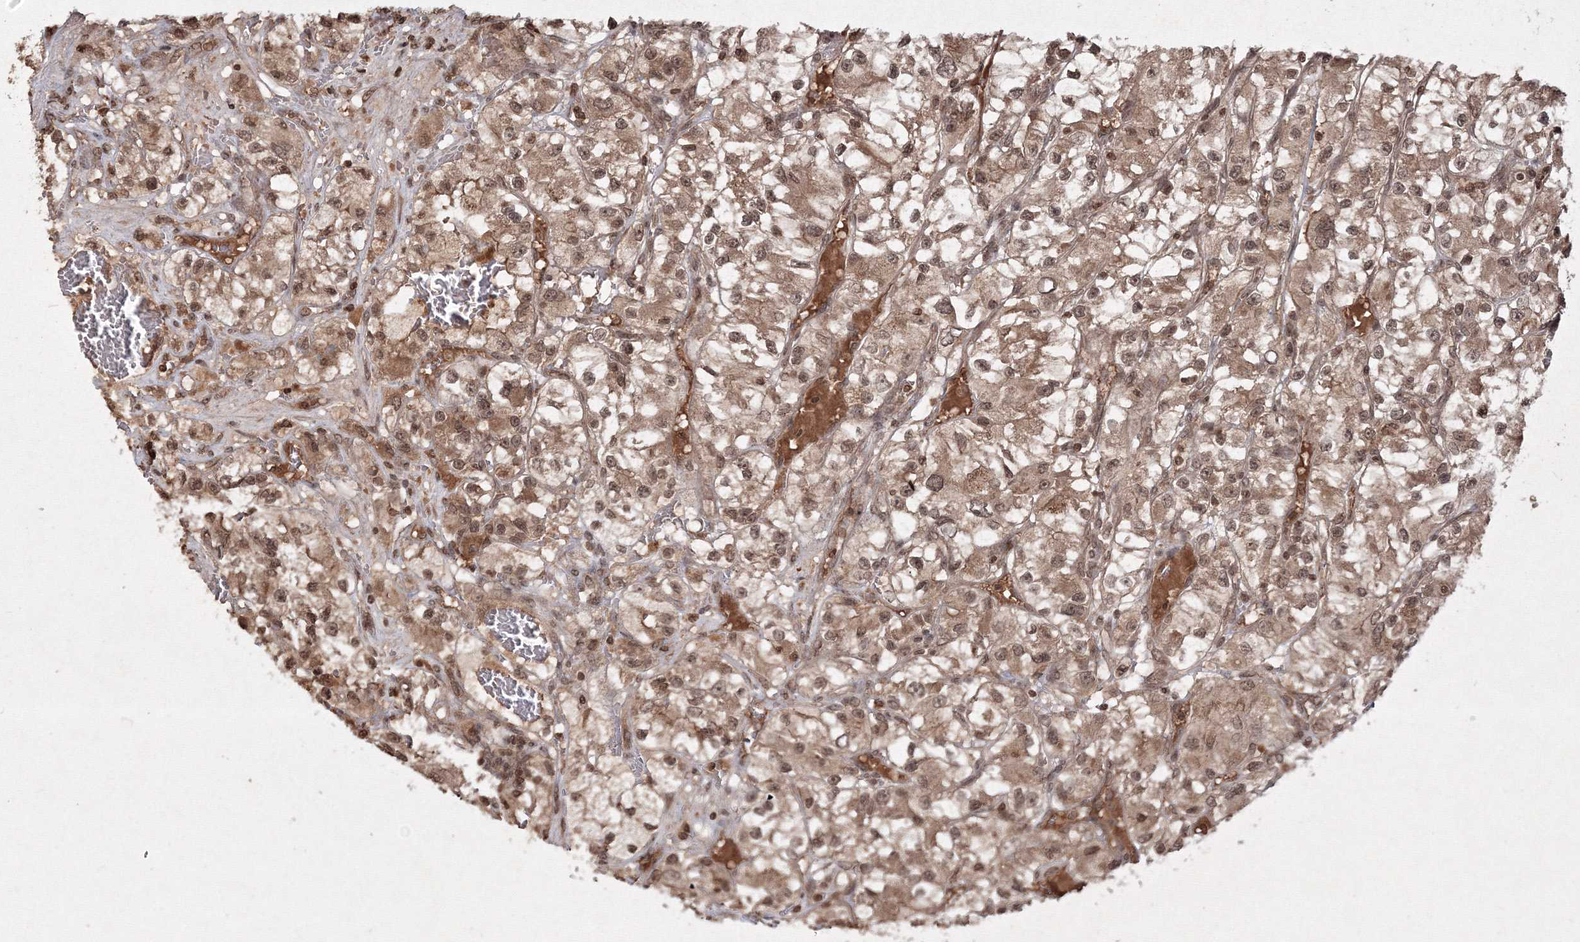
{"staining": {"intensity": "moderate", "quantity": ">75%", "location": "cytoplasmic/membranous,nuclear"}, "tissue": "renal cancer", "cell_type": "Tumor cells", "image_type": "cancer", "snomed": [{"axis": "morphology", "description": "Adenocarcinoma, NOS"}, {"axis": "topography", "description": "Kidney"}], "caption": "Immunohistochemical staining of human adenocarcinoma (renal) reveals medium levels of moderate cytoplasmic/membranous and nuclear protein expression in about >75% of tumor cells. (Stains: DAB in brown, nuclei in blue, Microscopy: brightfield microscopy at high magnification).", "gene": "PEX13", "patient": {"sex": "female", "age": 57}}